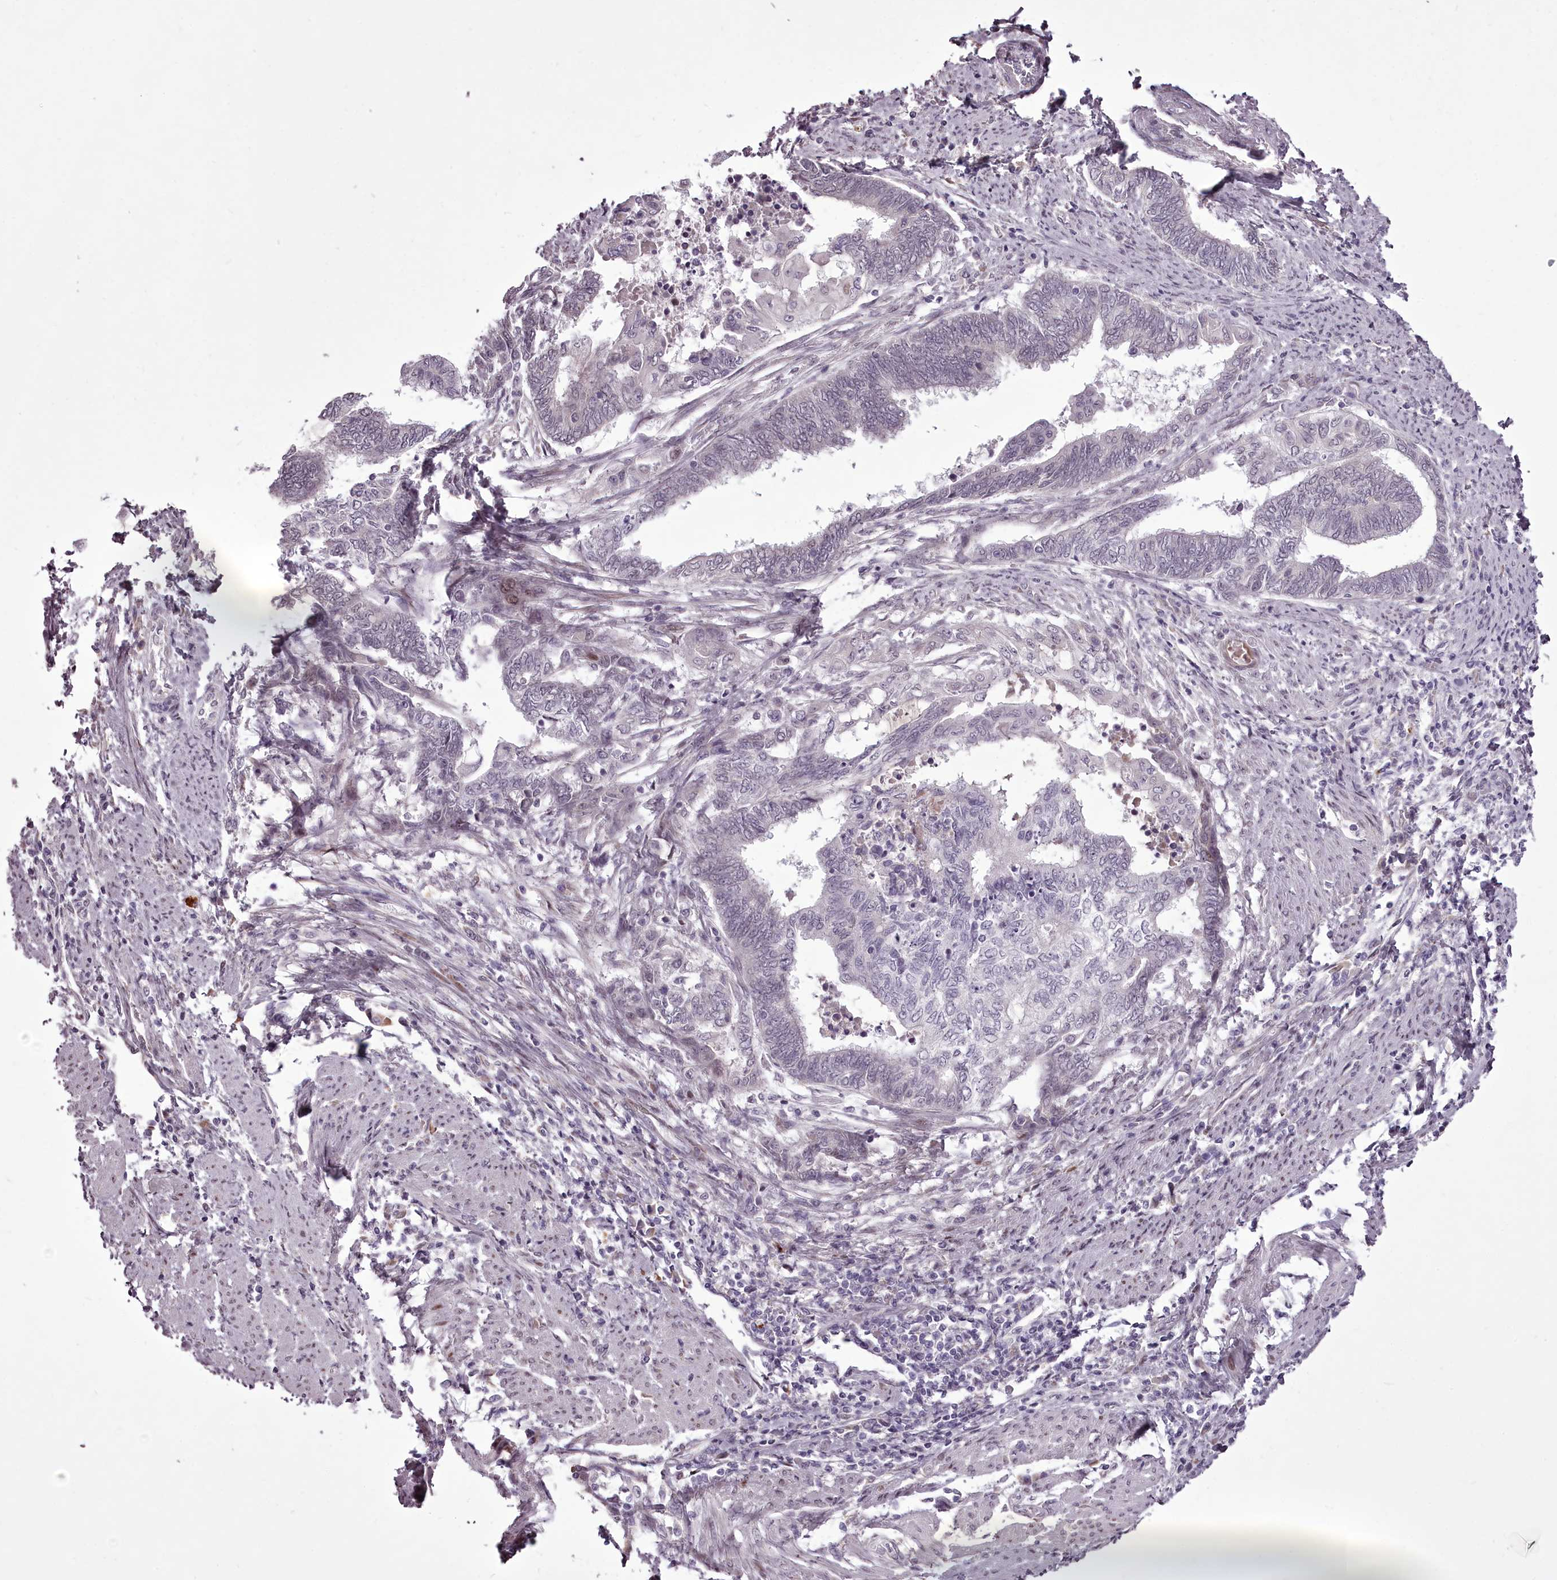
{"staining": {"intensity": "negative", "quantity": "none", "location": "none"}, "tissue": "endometrial cancer", "cell_type": "Tumor cells", "image_type": "cancer", "snomed": [{"axis": "morphology", "description": "Adenocarcinoma, NOS"}, {"axis": "topography", "description": "Uterus"}, {"axis": "topography", "description": "Endometrium"}], "caption": "Protein analysis of endometrial cancer exhibits no significant staining in tumor cells.", "gene": "C1orf56", "patient": {"sex": "female", "age": 70}}